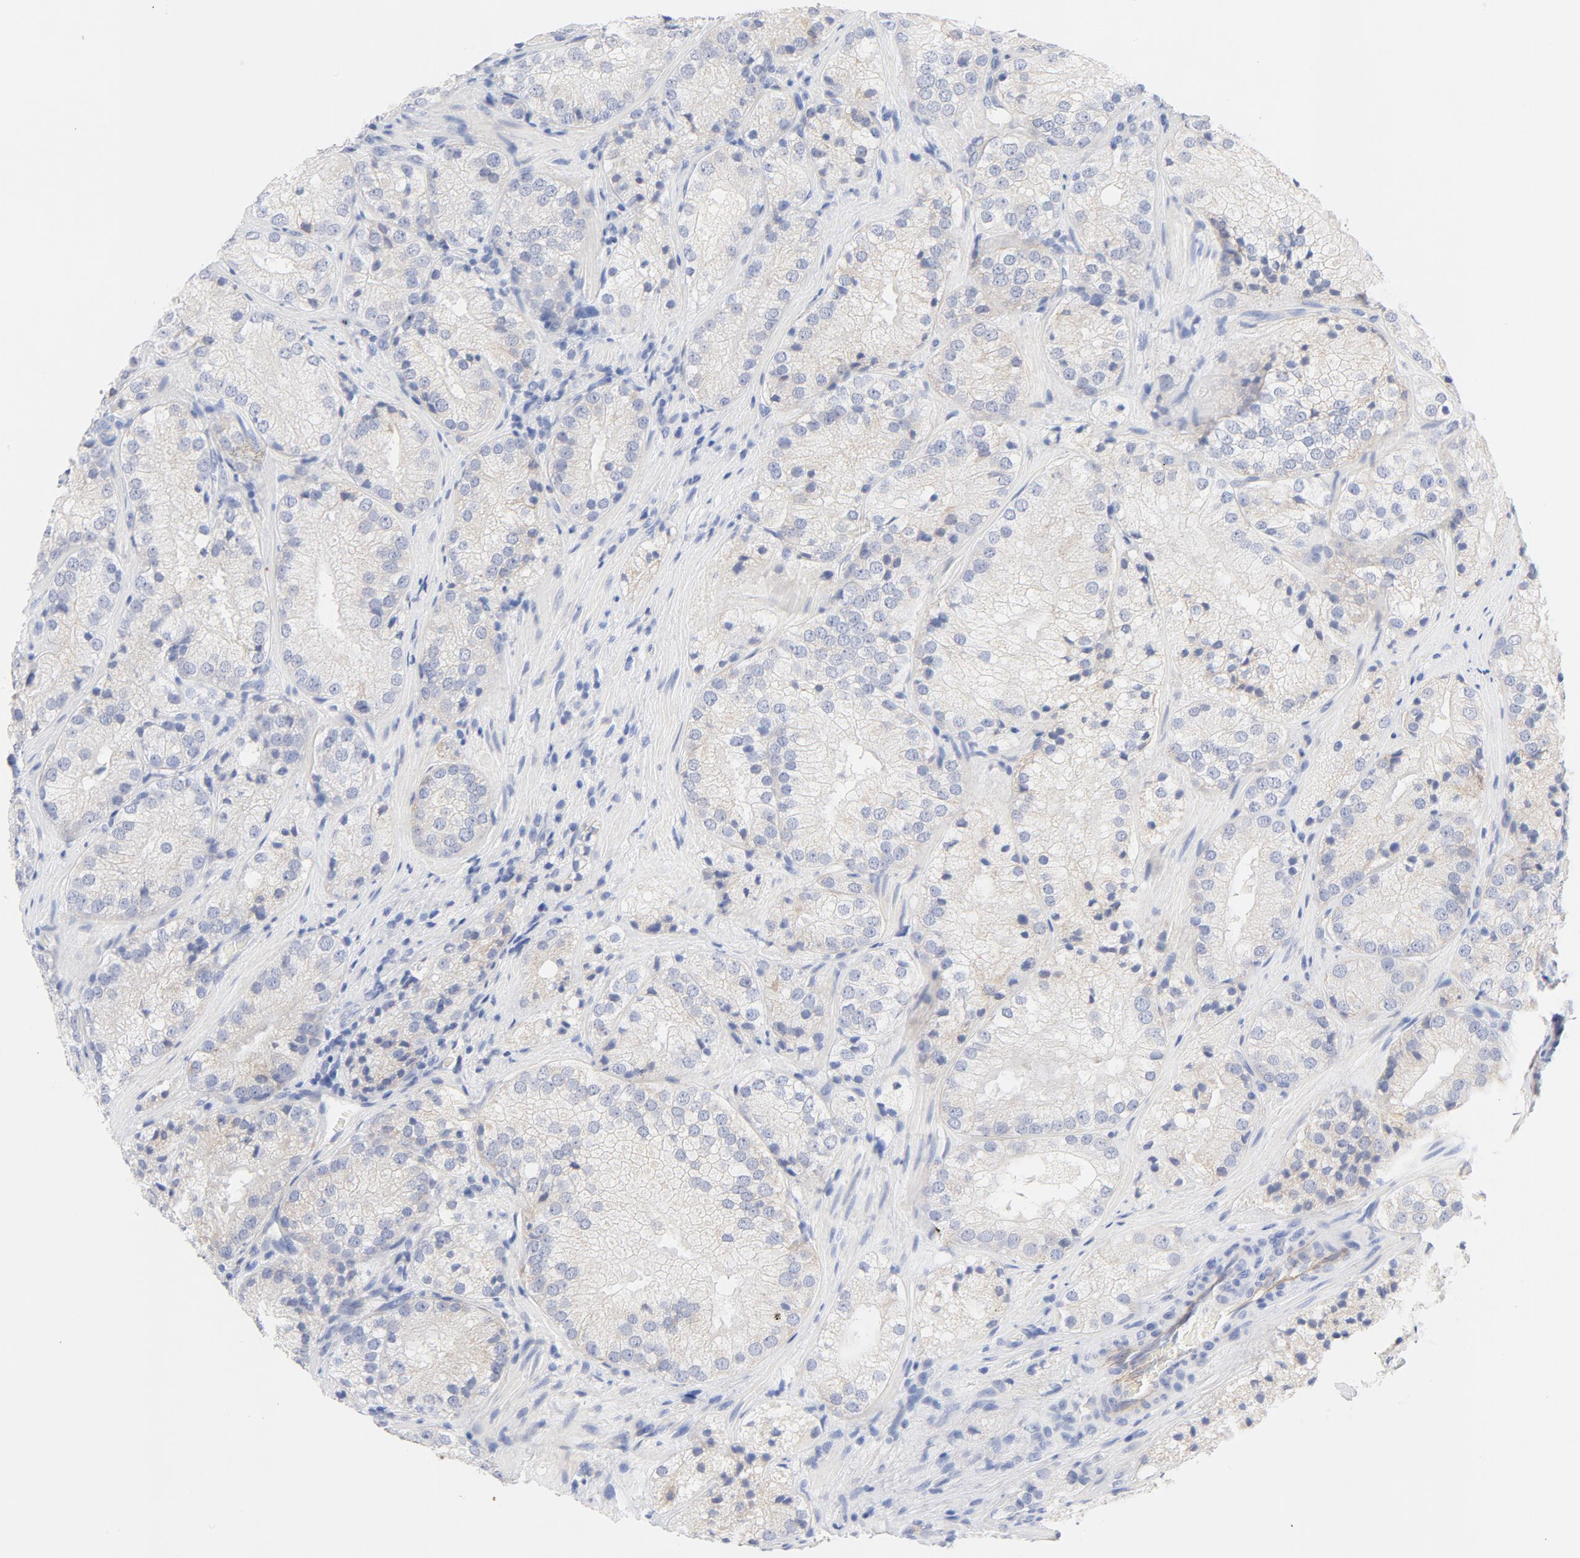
{"staining": {"intensity": "weak", "quantity": "25%-75%", "location": "cytoplasmic/membranous"}, "tissue": "prostate cancer", "cell_type": "Tumor cells", "image_type": "cancer", "snomed": [{"axis": "morphology", "description": "Adenocarcinoma, Low grade"}, {"axis": "topography", "description": "Prostate"}], "caption": "The immunohistochemical stain highlights weak cytoplasmic/membranous positivity in tumor cells of prostate cancer (low-grade adenocarcinoma) tissue. The protein is shown in brown color, while the nuclei are stained blue.", "gene": "FGFR3", "patient": {"sex": "male", "age": 60}}